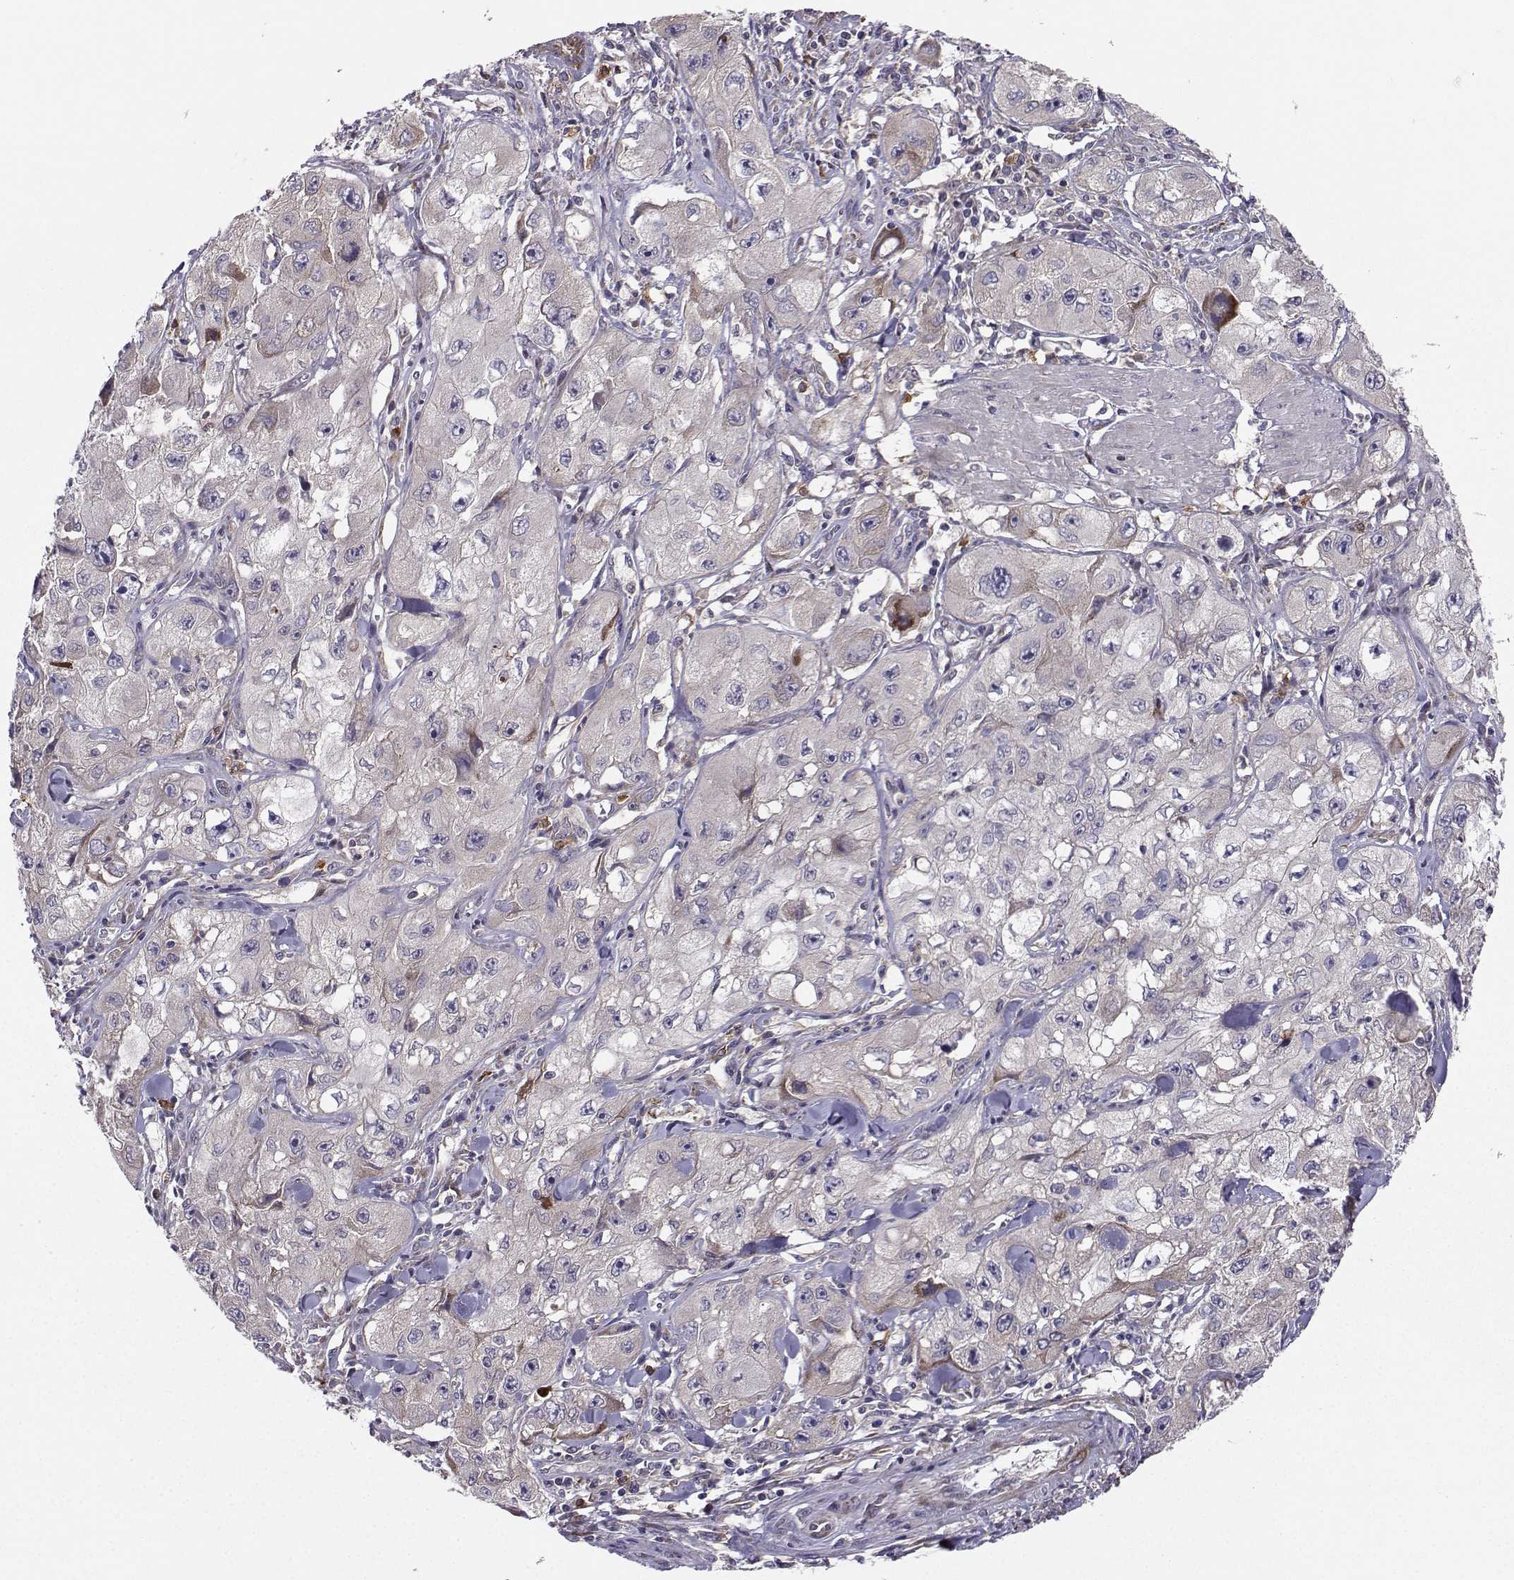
{"staining": {"intensity": "moderate", "quantity": "<25%", "location": "cytoplasmic/membranous"}, "tissue": "skin cancer", "cell_type": "Tumor cells", "image_type": "cancer", "snomed": [{"axis": "morphology", "description": "Squamous cell carcinoma, NOS"}, {"axis": "topography", "description": "Skin"}, {"axis": "topography", "description": "Subcutis"}], "caption": "A high-resolution photomicrograph shows immunohistochemistry staining of skin cancer, which demonstrates moderate cytoplasmic/membranous expression in approximately <25% of tumor cells.", "gene": "STXBP5", "patient": {"sex": "male", "age": 73}}